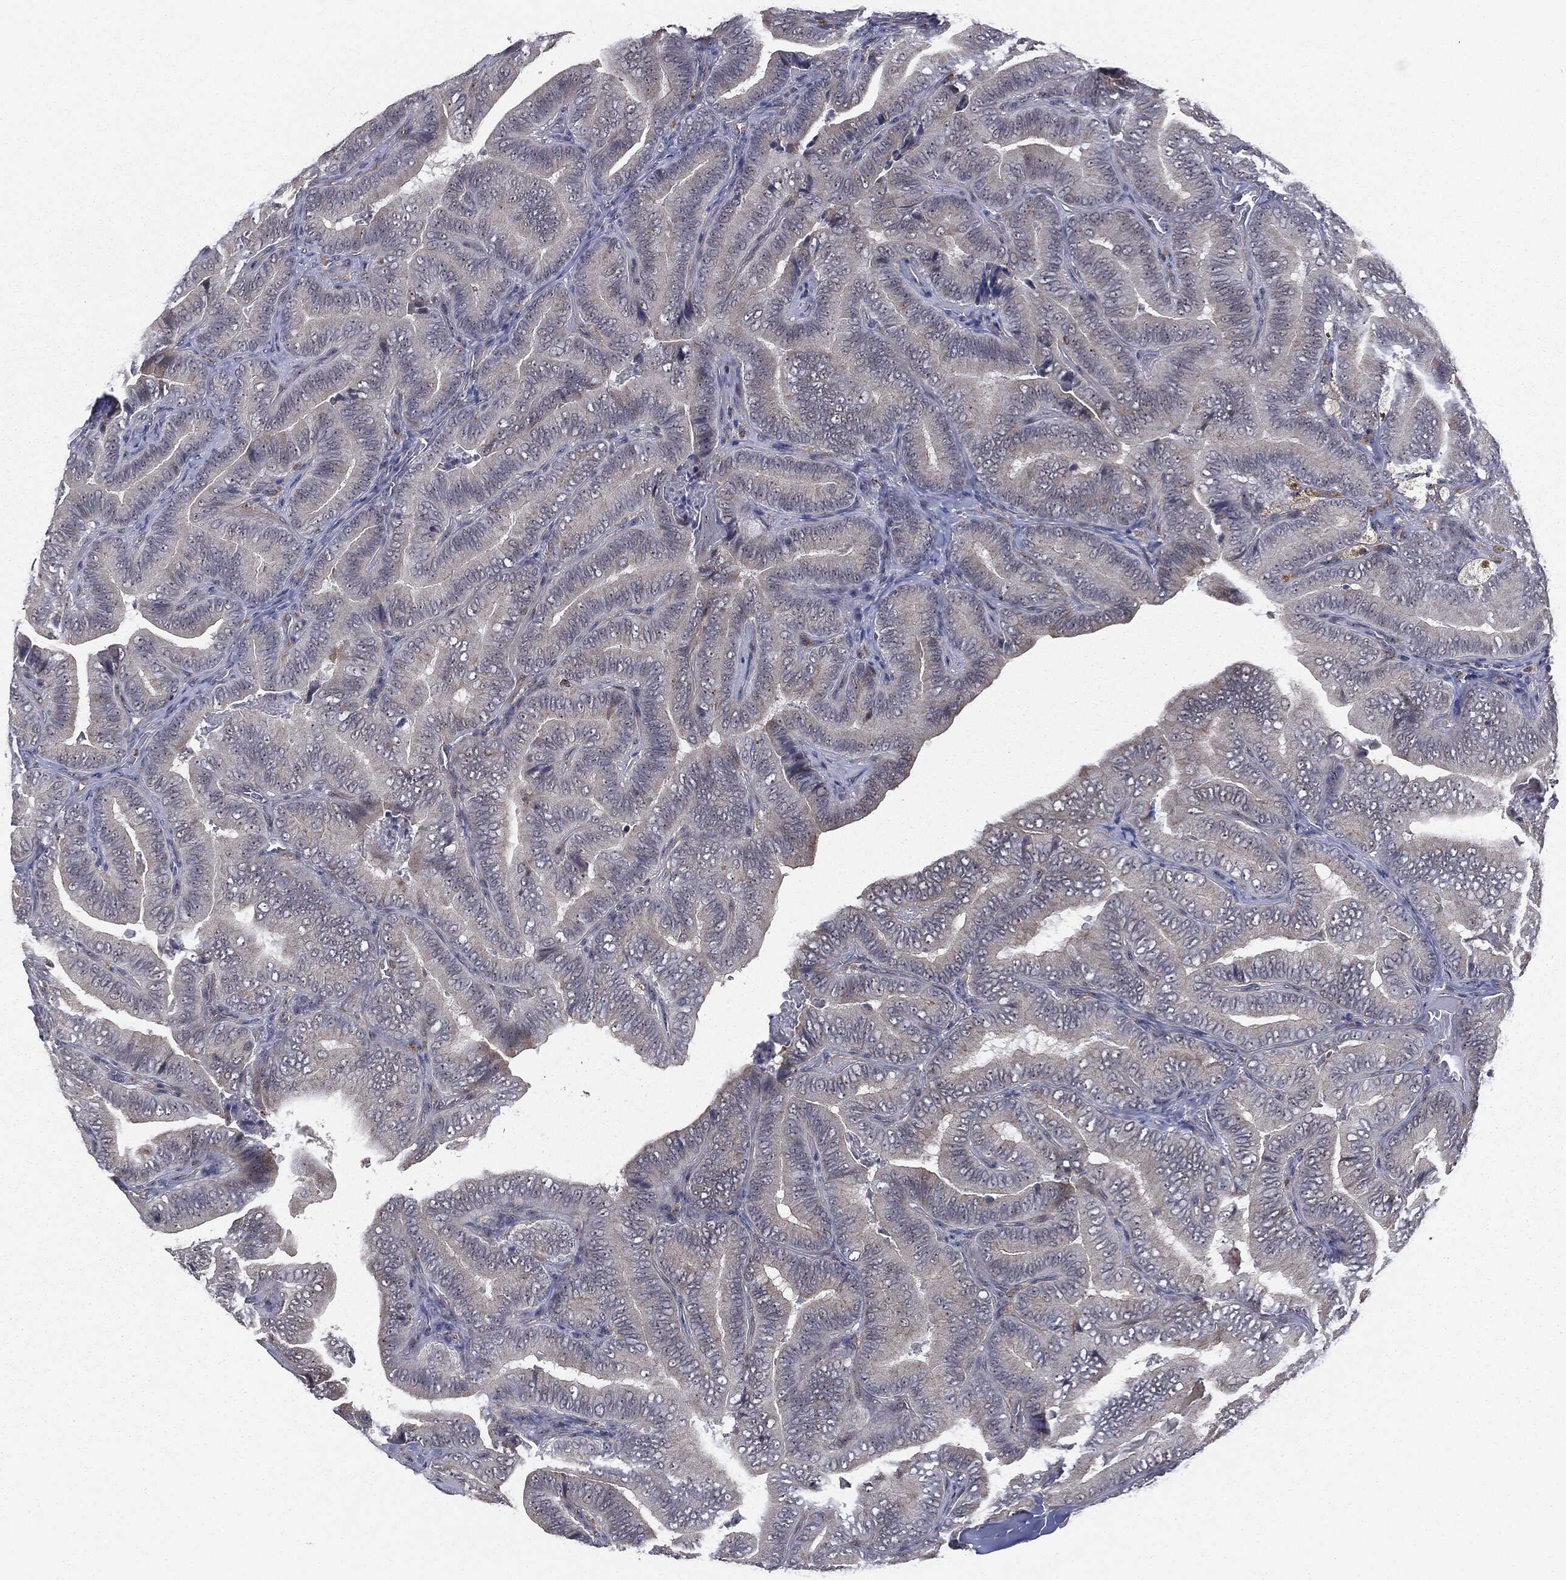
{"staining": {"intensity": "negative", "quantity": "none", "location": "none"}, "tissue": "thyroid cancer", "cell_type": "Tumor cells", "image_type": "cancer", "snomed": [{"axis": "morphology", "description": "Papillary adenocarcinoma, NOS"}, {"axis": "topography", "description": "Thyroid gland"}], "caption": "Tumor cells are negative for brown protein staining in thyroid papillary adenocarcinoma.", "gene": "TRMT1L", "patient": {"sex": "male", "age": 61}}